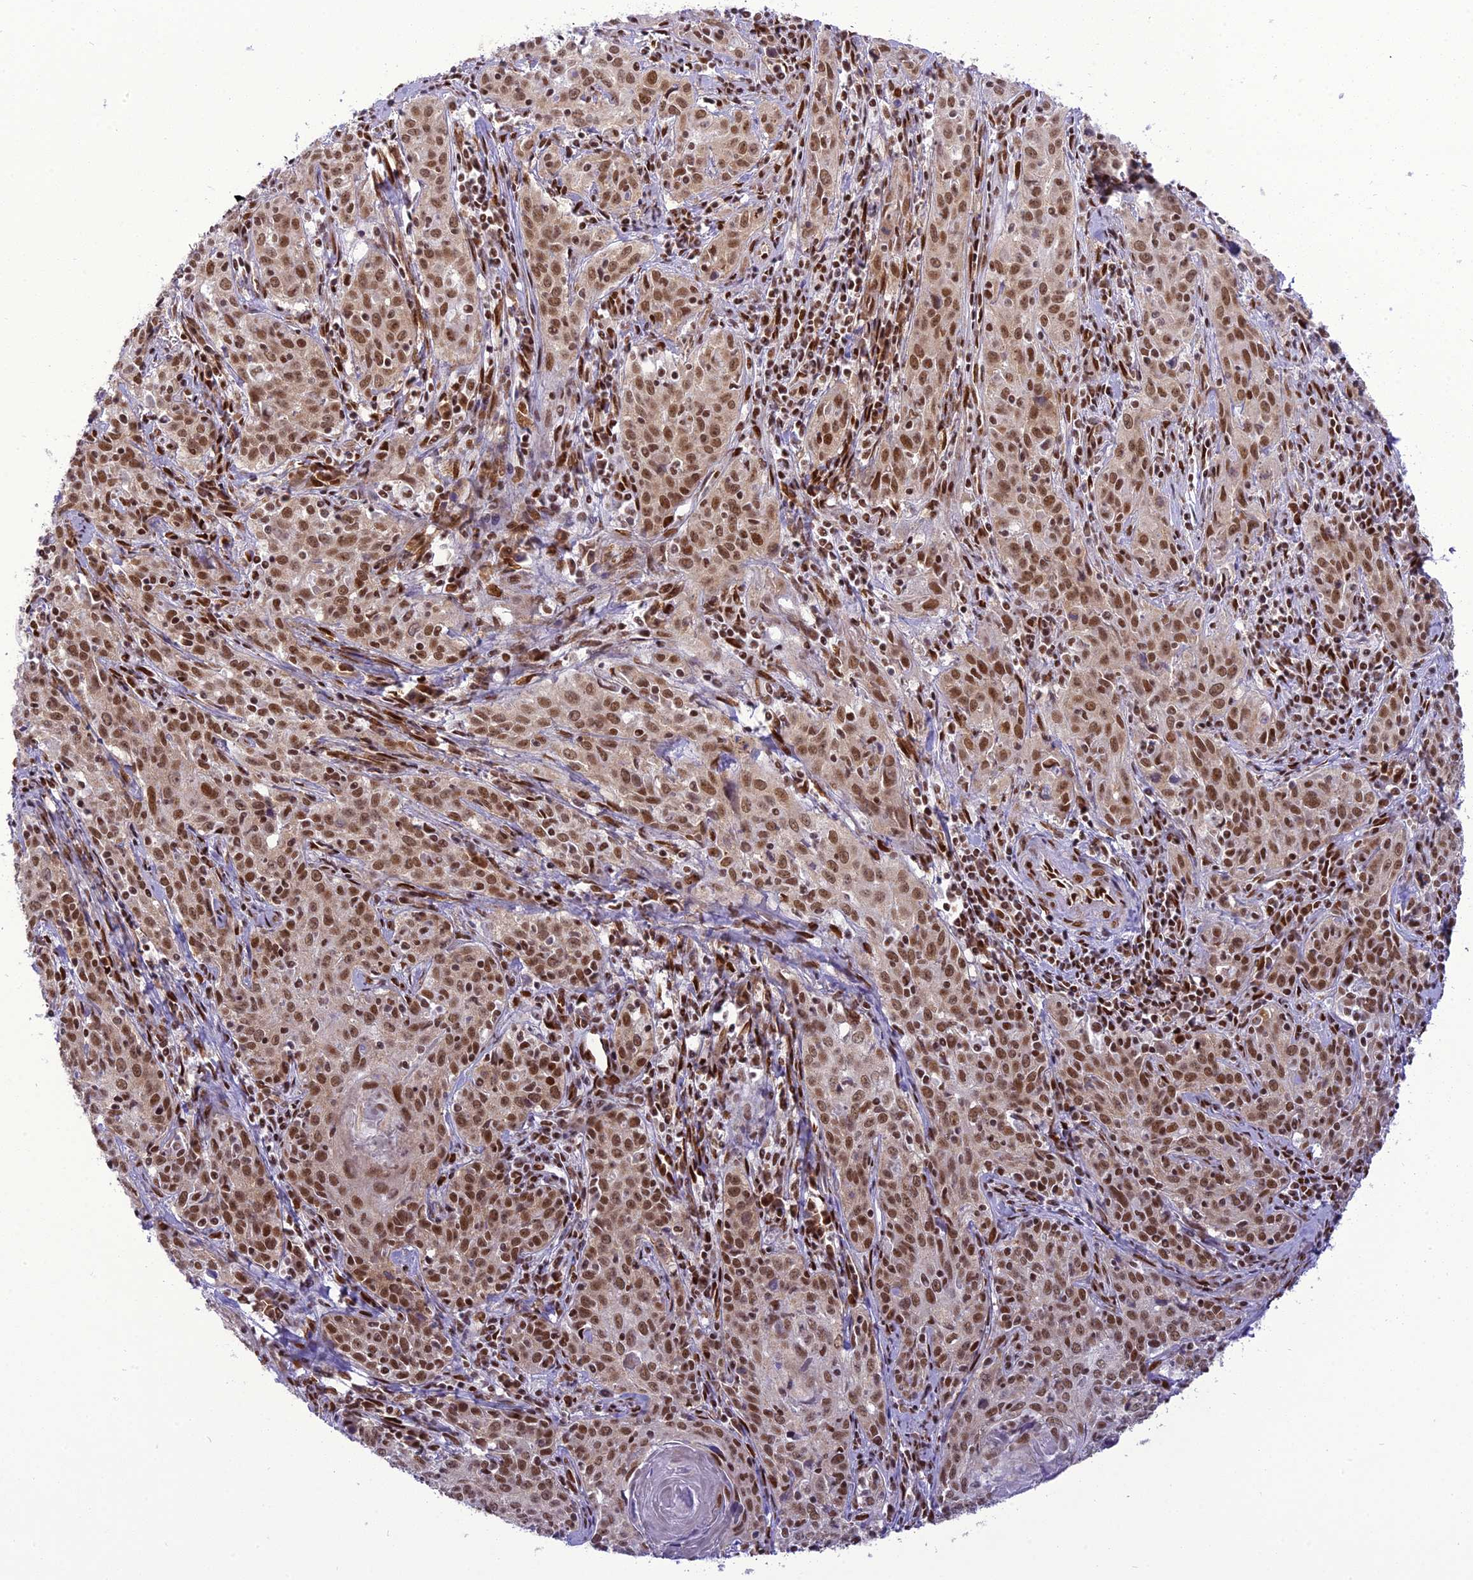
{"staining": {"intensity": "moderate", "quantity": ">75%", "location": "nuclear"}, "tissue": "cervical cancer", "cell_type": "Tumor cells", "image_type": "cancer", "snomed": [{"axis": "morphology", "description": "Squamous cell carcinoma, NOS"}, {"axis": "topography", "description": "Cervix"}], "caption": "A medium amount of moderate nuclear positivity is seen in about >75% of tumor cells in cervical cancer tissue.", "gene": "DDX1", "patient": {"sex": "female", "age": 57}}